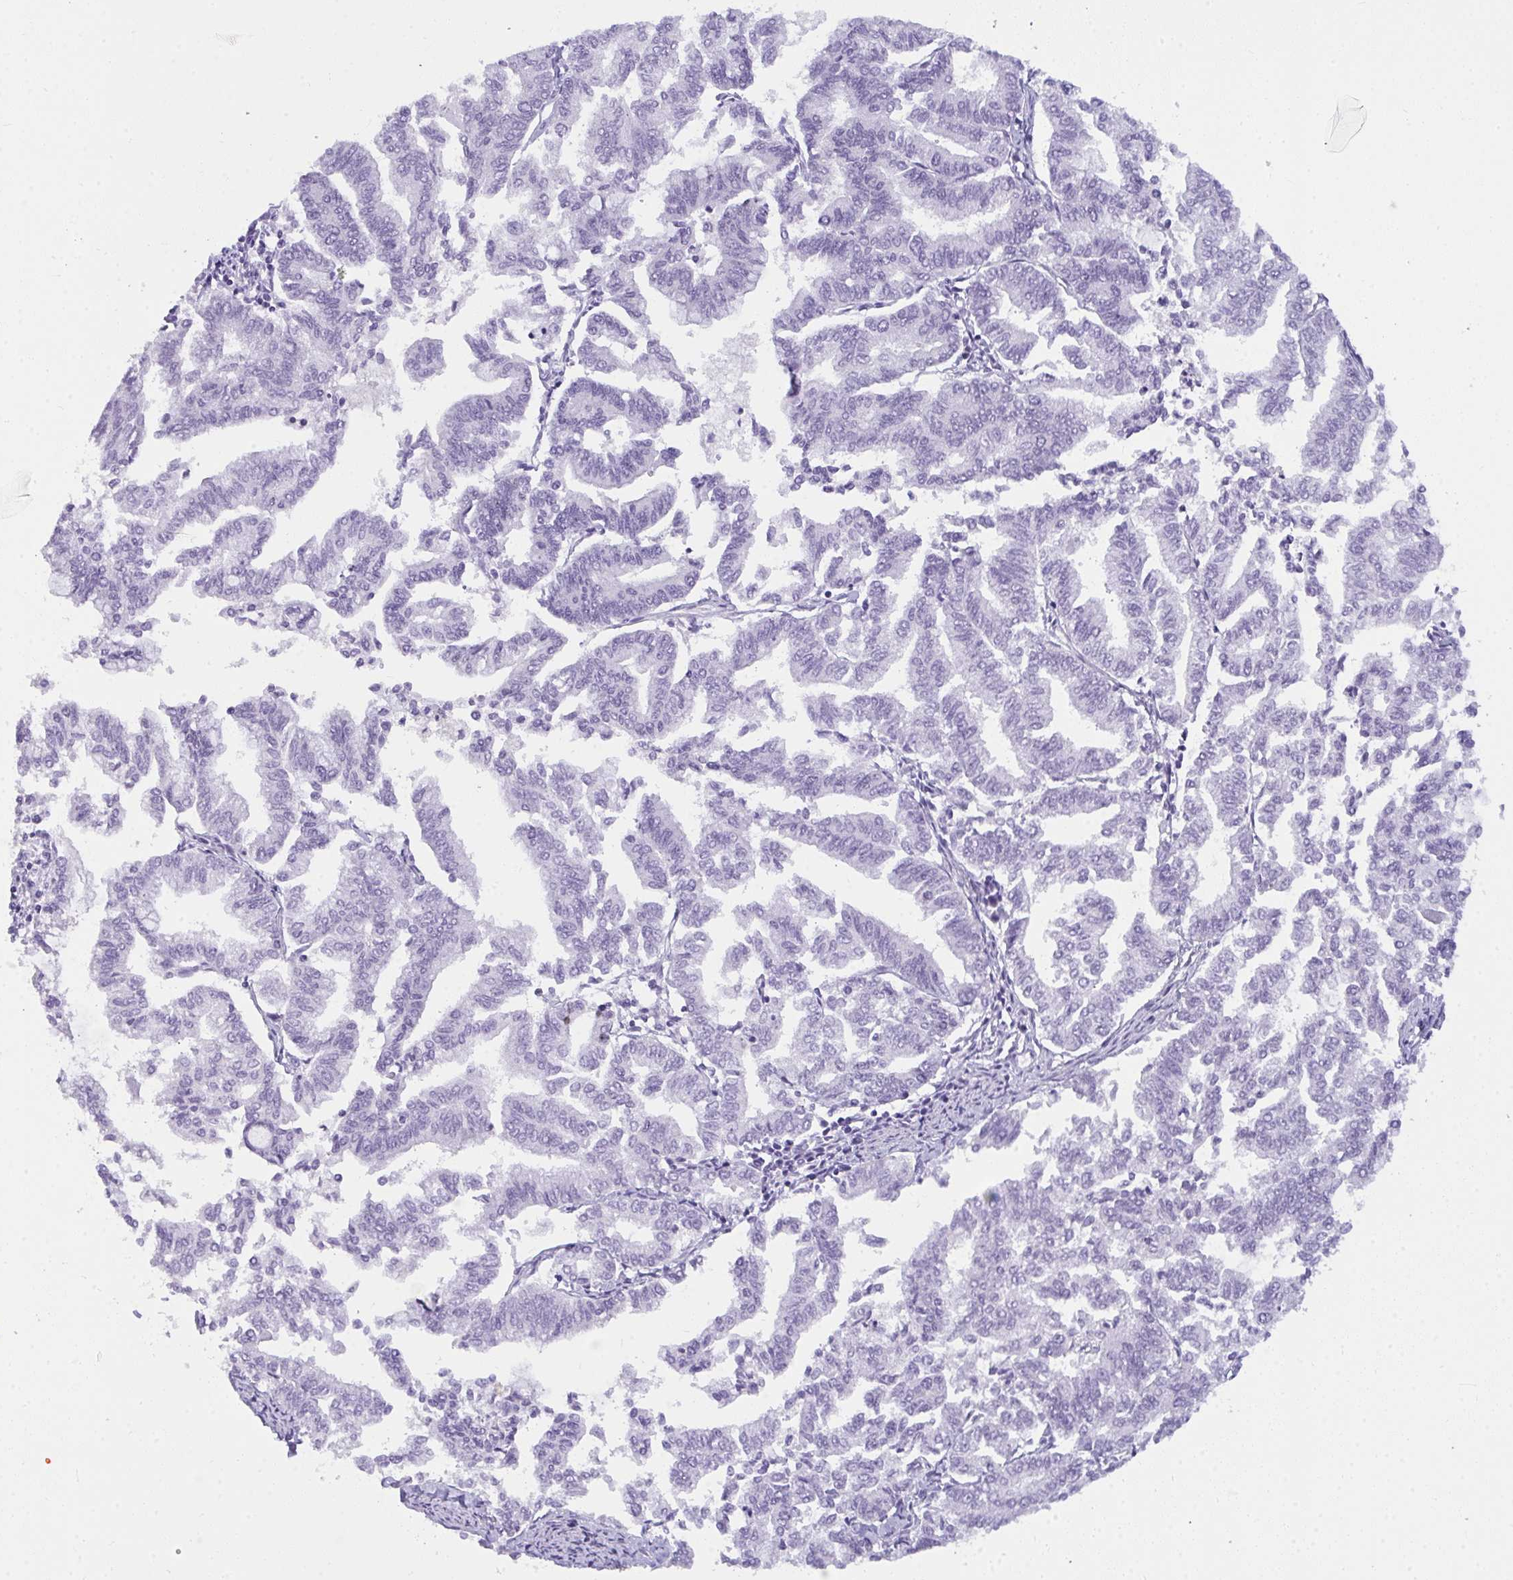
{"staining": {"intensity": "negative", "quantity": "none", "location": "none"}, "tissue": "endometrial cancer", "cell_type": "Tumor cells", "image_type": "cancer", "snomed": [{"axis": "morphology", "description": "Adenocarcinoma, NOS"}, {"axis": "topography", "description": "Endometrium"}], "caption": "This is an immunohistochemistry histopathology image of human endometrial cancer (adenocarcinoma). There is no staining in tumor cells.", "gene": "SUZ12", "patient": {"sex": "female", "age": 79}}